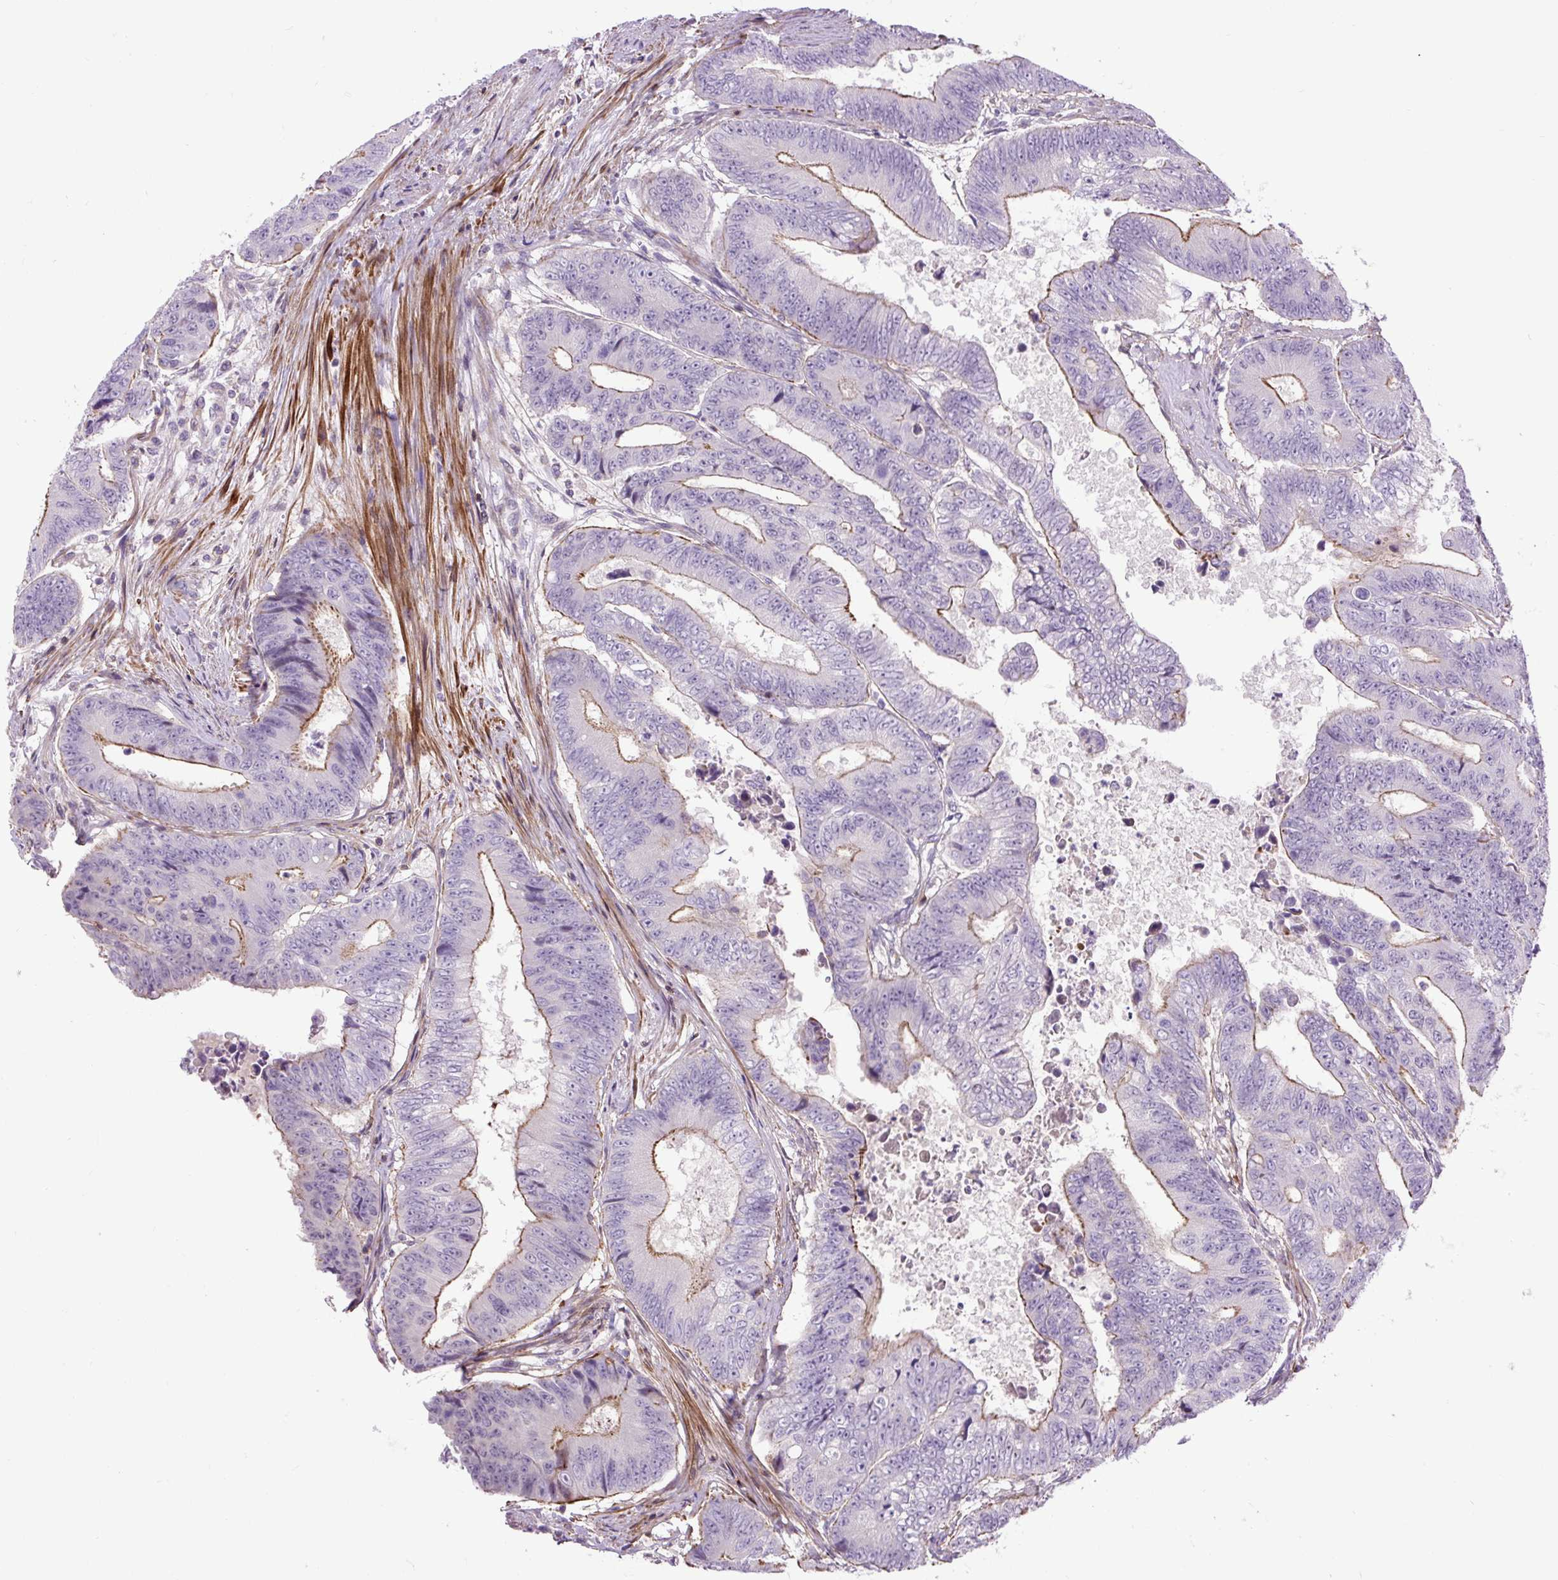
{"staining": {"intensity": "moderate", "quantity": "25%-75%", "location": "cytoplasmic/membranous"}, "tissue": "colorectal cancer", "cell_type": "Tumor cells", "image_type": "cancer", "snomed": [{"axis": "morphology", "description": "Adenocarcinoma, NOS"}, {"axis": "topography", "description": "Colon"}], "caption": "IHC micrograph of neoplastic tissue: colorectal cancer stained using IHC displays medium levels of moderate protein expression localized specifically in the cytoplasmic/membranous of tumor cells, appearing as a cytoplasmic/membranous brown color.", "gene": "ZNF197", "patient": {"sex": "female", "age": 48}}